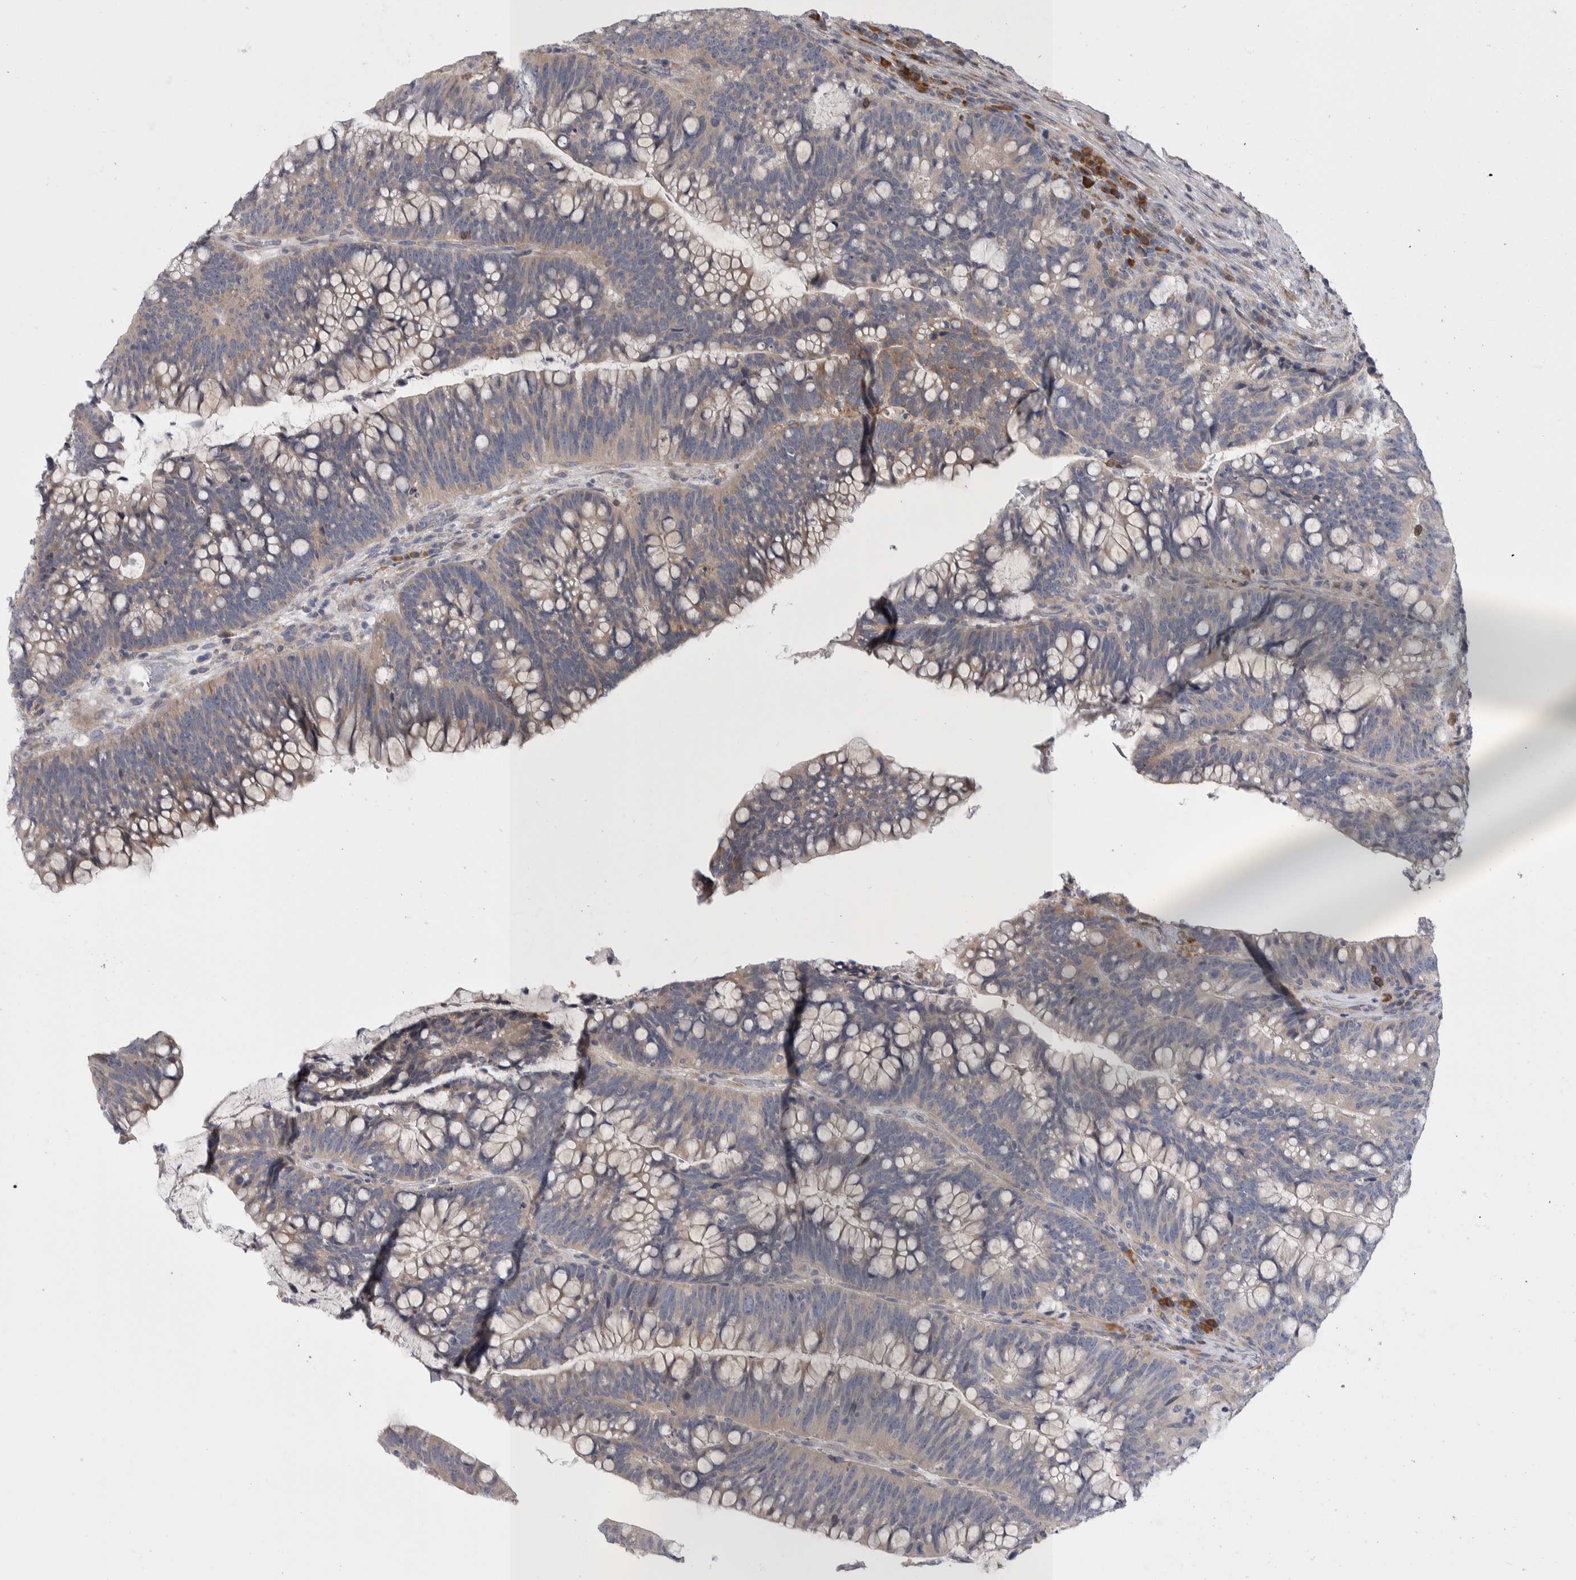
{"staining": {"intensity": "negative", "quantity": "none", "location": "none"}, "tissue": "colorectal cancer", "cell_type": "Tumor cells", "image_type": "cancer", "snomed": [{"axis": "morphology", "description": "Adenocarcinoma, NOS"}, {"axis": "topography", "description": "Colon"}], "caption": "The immunohistochemistry (IHC) image has no significant expression in tumor cells of adenocarcinoma (colorectal) tissue.", "gene": "IBTK", "patient": {"sex": "female", "age": 66}}